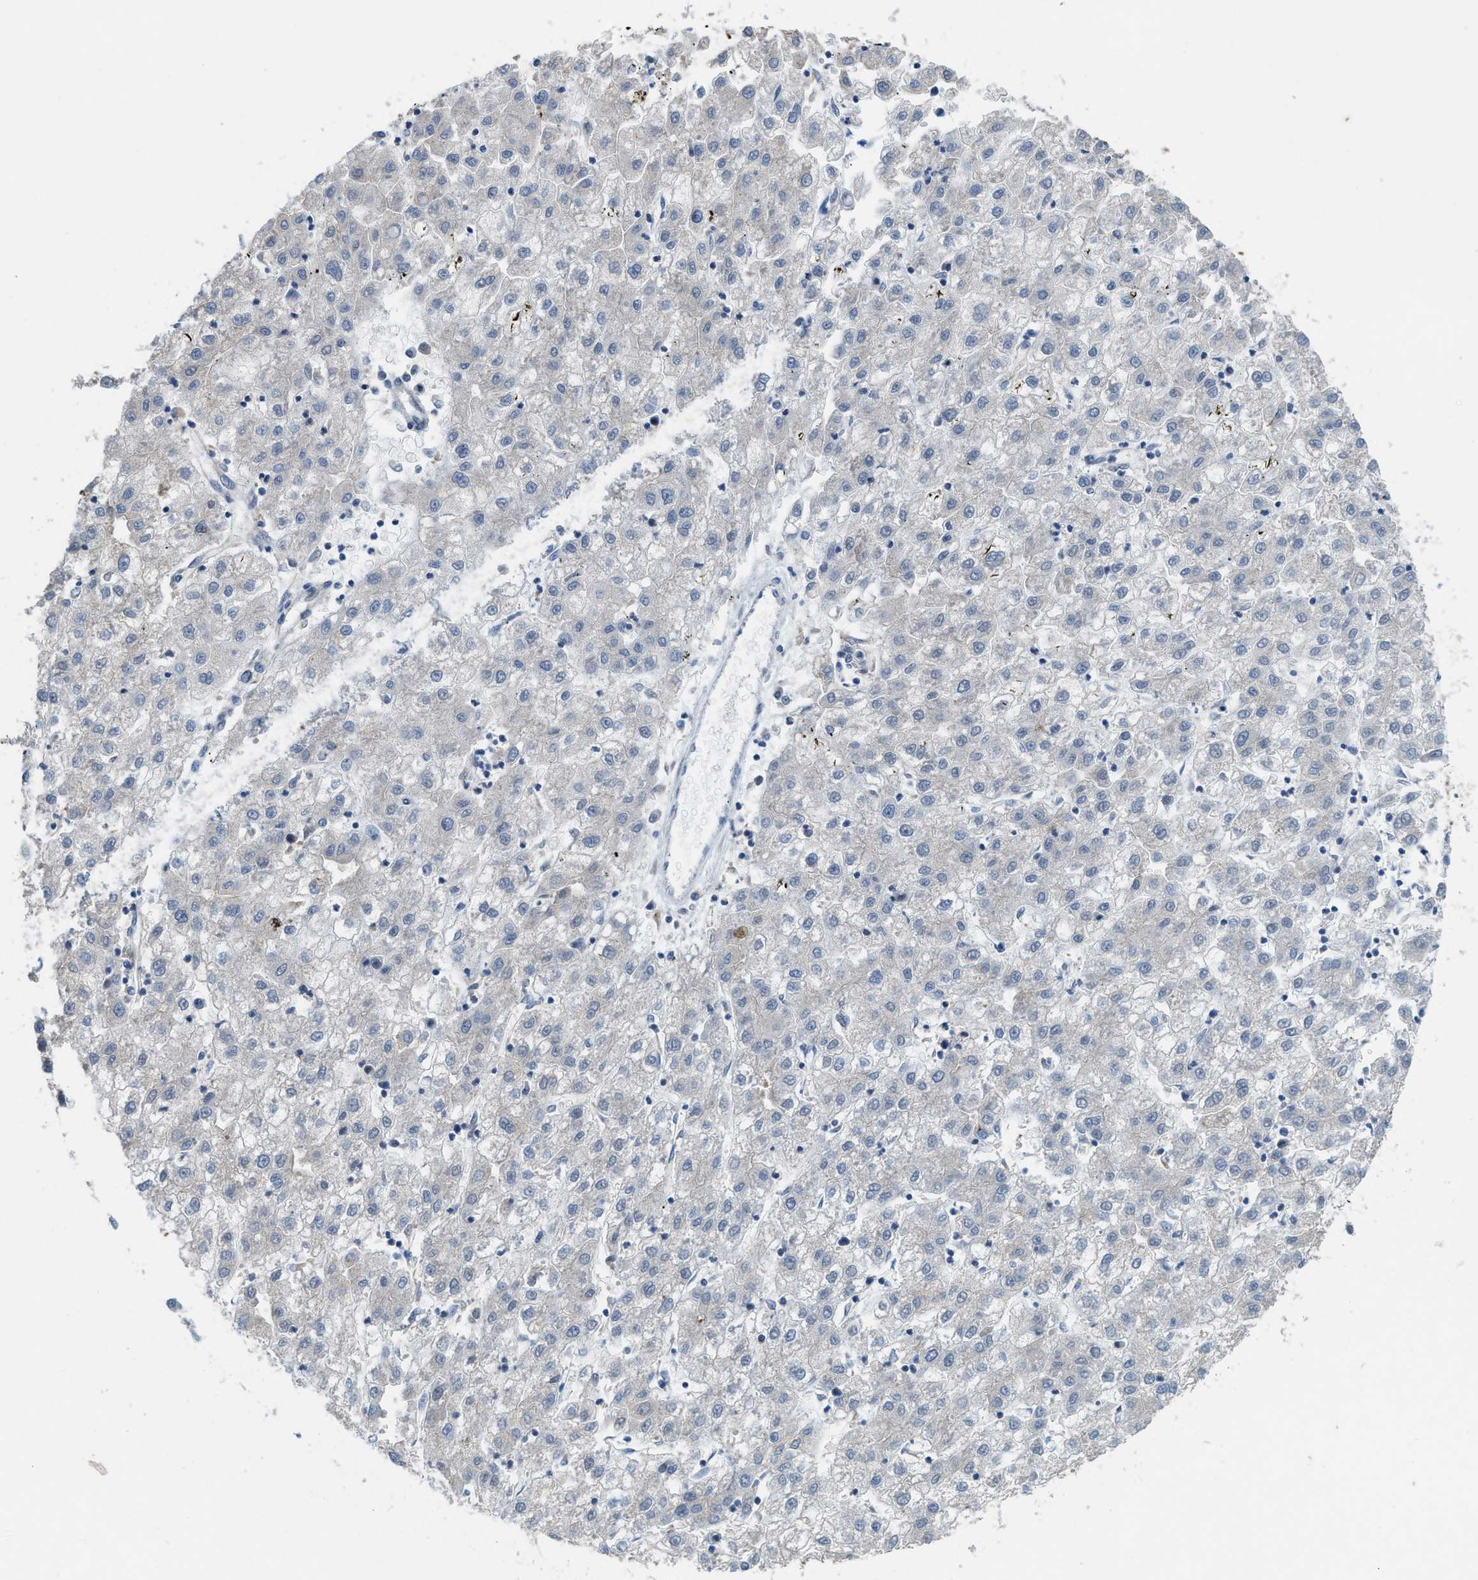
{"staining": {"intensity": "negative", "quantity": "none", "location": "none"}, "tissue": "liver cancer", "cell_type": "Tumor cells", "image_type": "cancer", "snomed": [{"axis": "morphology", "description": "Carcinoma, Hepatocellular, NOS"}, {"axis": "topography", "description": "Liver"}], "caption": "Immunohistochemistry micrograph of human hepatocellular carcinoma (liver) stained for a protein (brown), which shows no positivity in tumor cells.", "gene": "PLAA", "patient": {"sex": "male", "age": 72}}